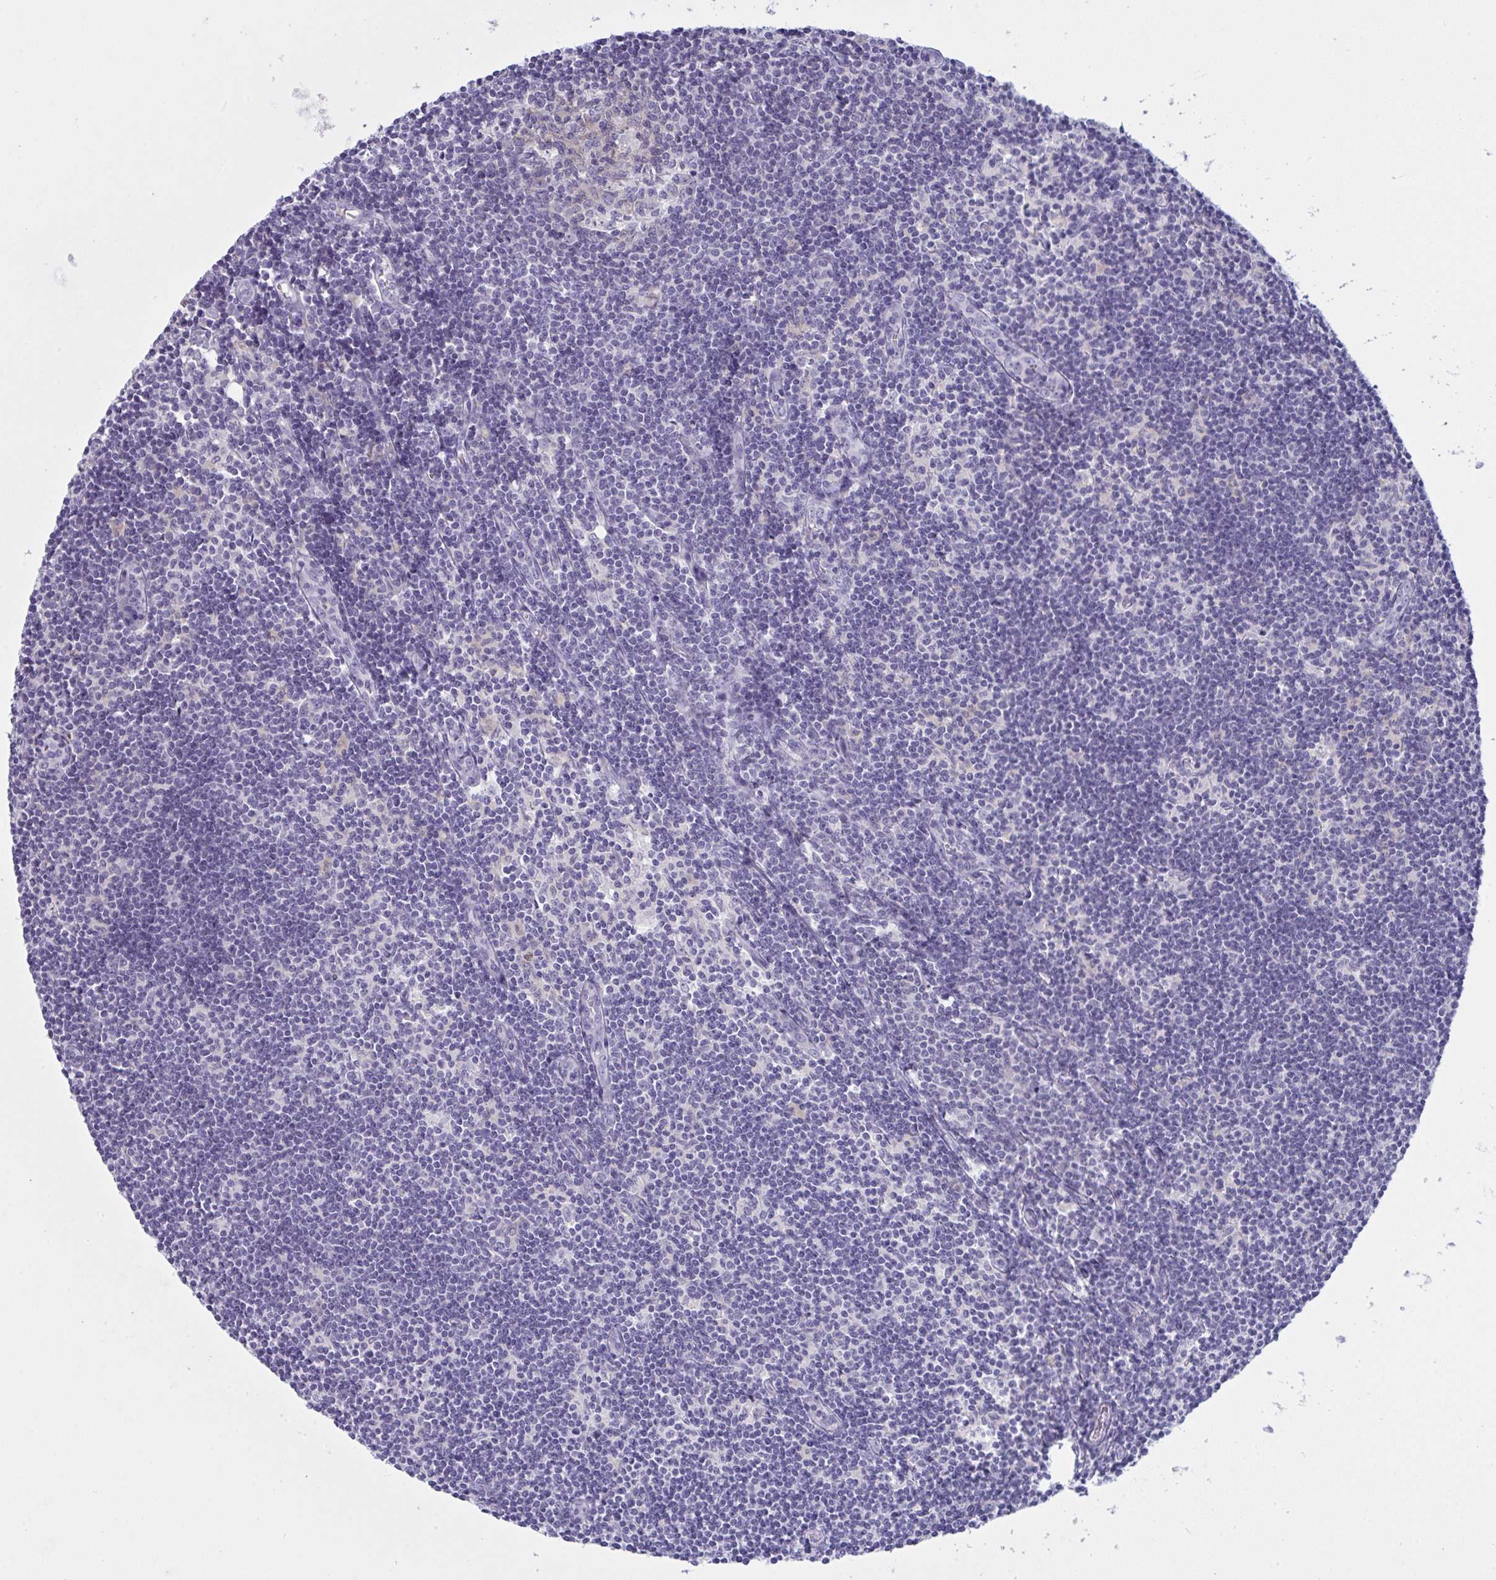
{"staining": {"intensity": "negative", "quantity": "none", "location": "none"}, "tissue": "lymph node", "cell_type": "Germinal center cells", "image_type": "normal", "snomed": [{"axis": "morphology", "description": "Normal tissue, NOS"}, {"axis": "topography", "description": "Lymph node"}], "caption": "An IHC photomicrograph of unremarkable lymph node is shown. There is no staining in germinal center cells of lymph node.", "gene": "TENT5D", "patient": {"sex": "female", "age": 31}}